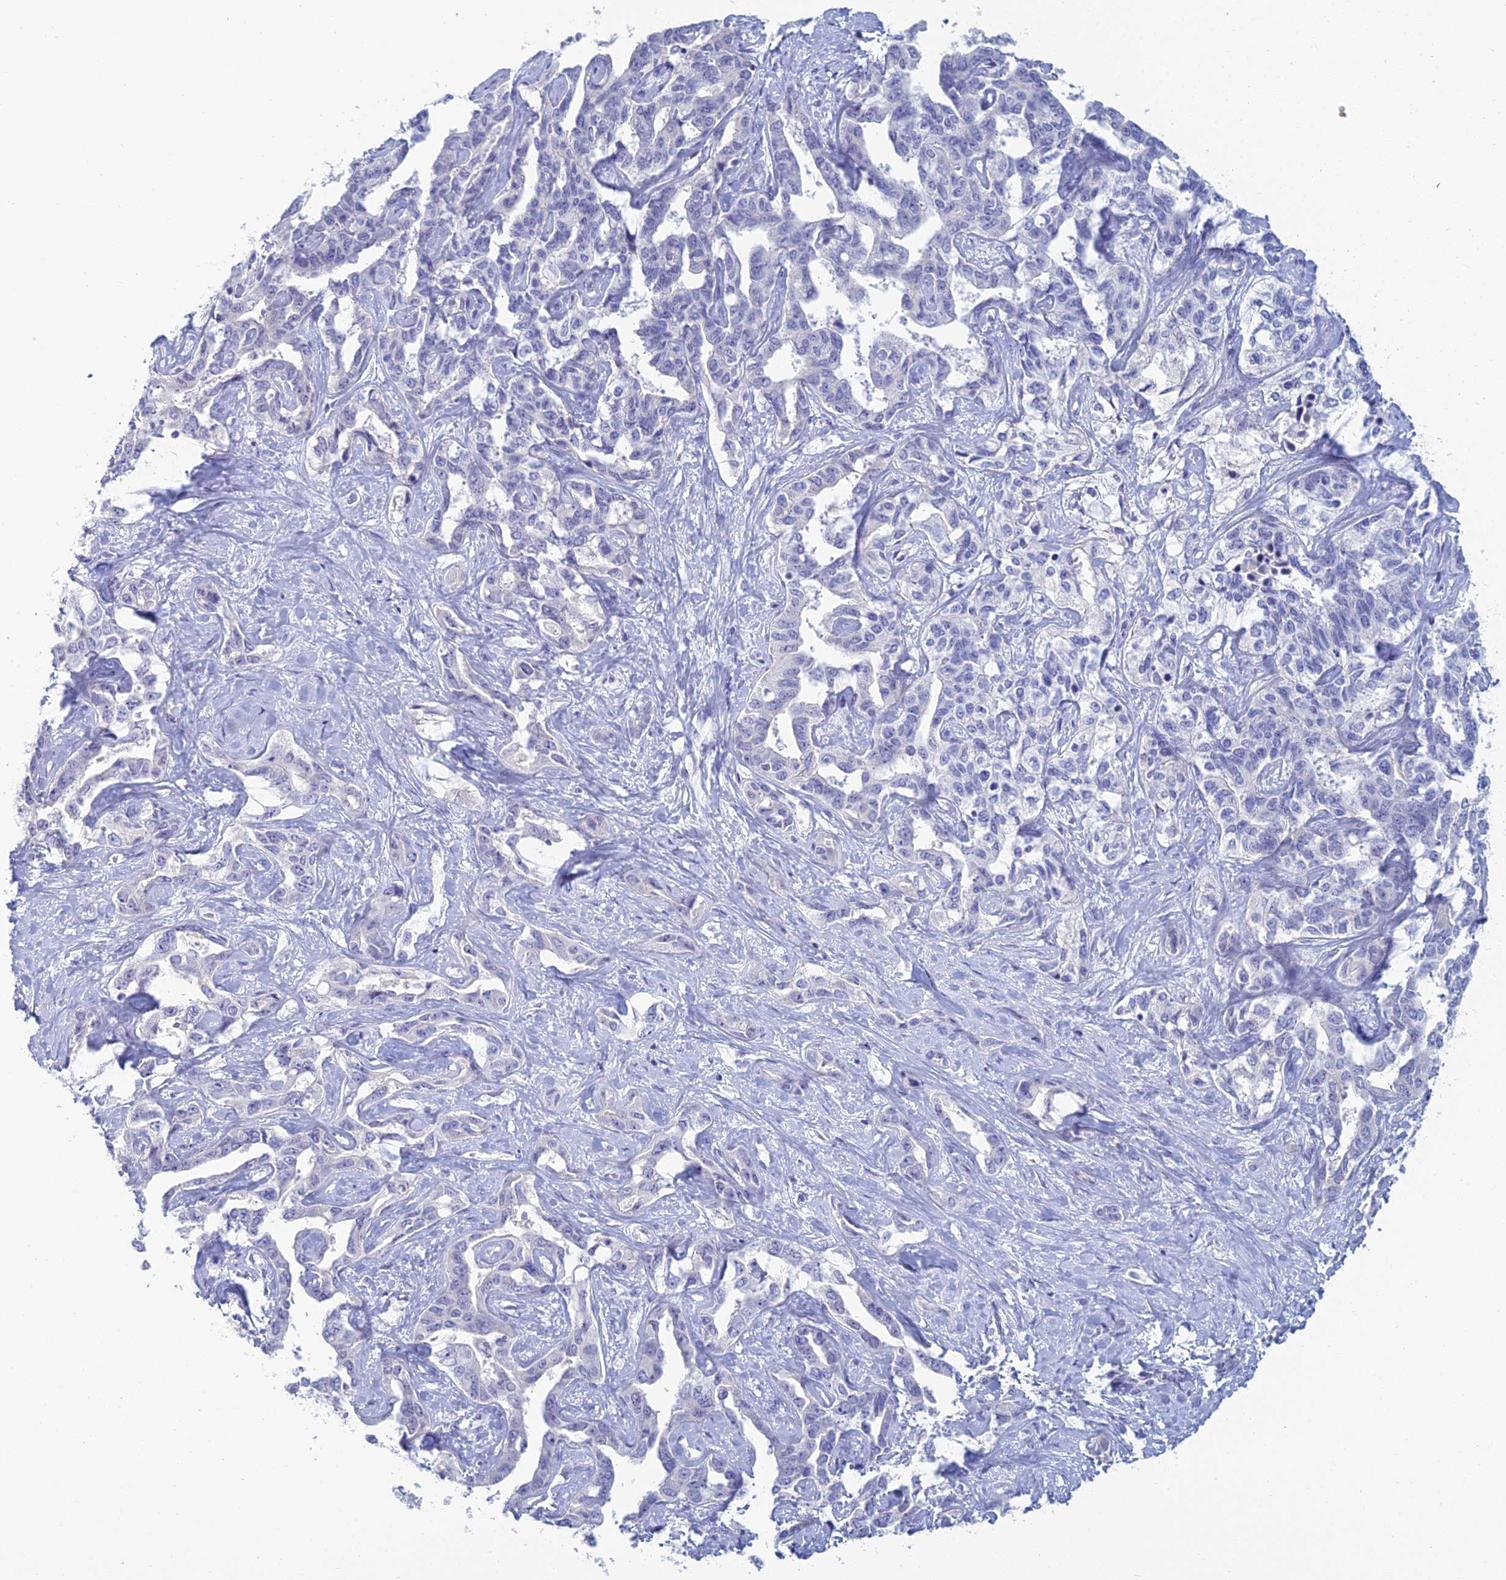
{"staining": {"intensity": "negative", "quantity": "none", "location": "none"}, "tissue": "liver cancer", "cell_type": "Tumor cells", "image_type": "cancer", "snomed": [{"axis": "morphology", "description": "Cholangiocarcinoma"}, {"axis": "topography", "description": "Liver"}], "caption": "This micrograph is of liver cancer (cholangiocarcinoma) stained with immunohistochemistry to label a protein in brown with the nuclei are counter-stained blue. There is no positivity in tumor cells. Brightfield microscopy of immunohistochemistry stained with DAB (3,3'-diaminobenzidine) (brown) and hematoxylin (blue), captured at high magnification.", "gene": "MUC13", "patient": {"sex": "male", "age": 59}}